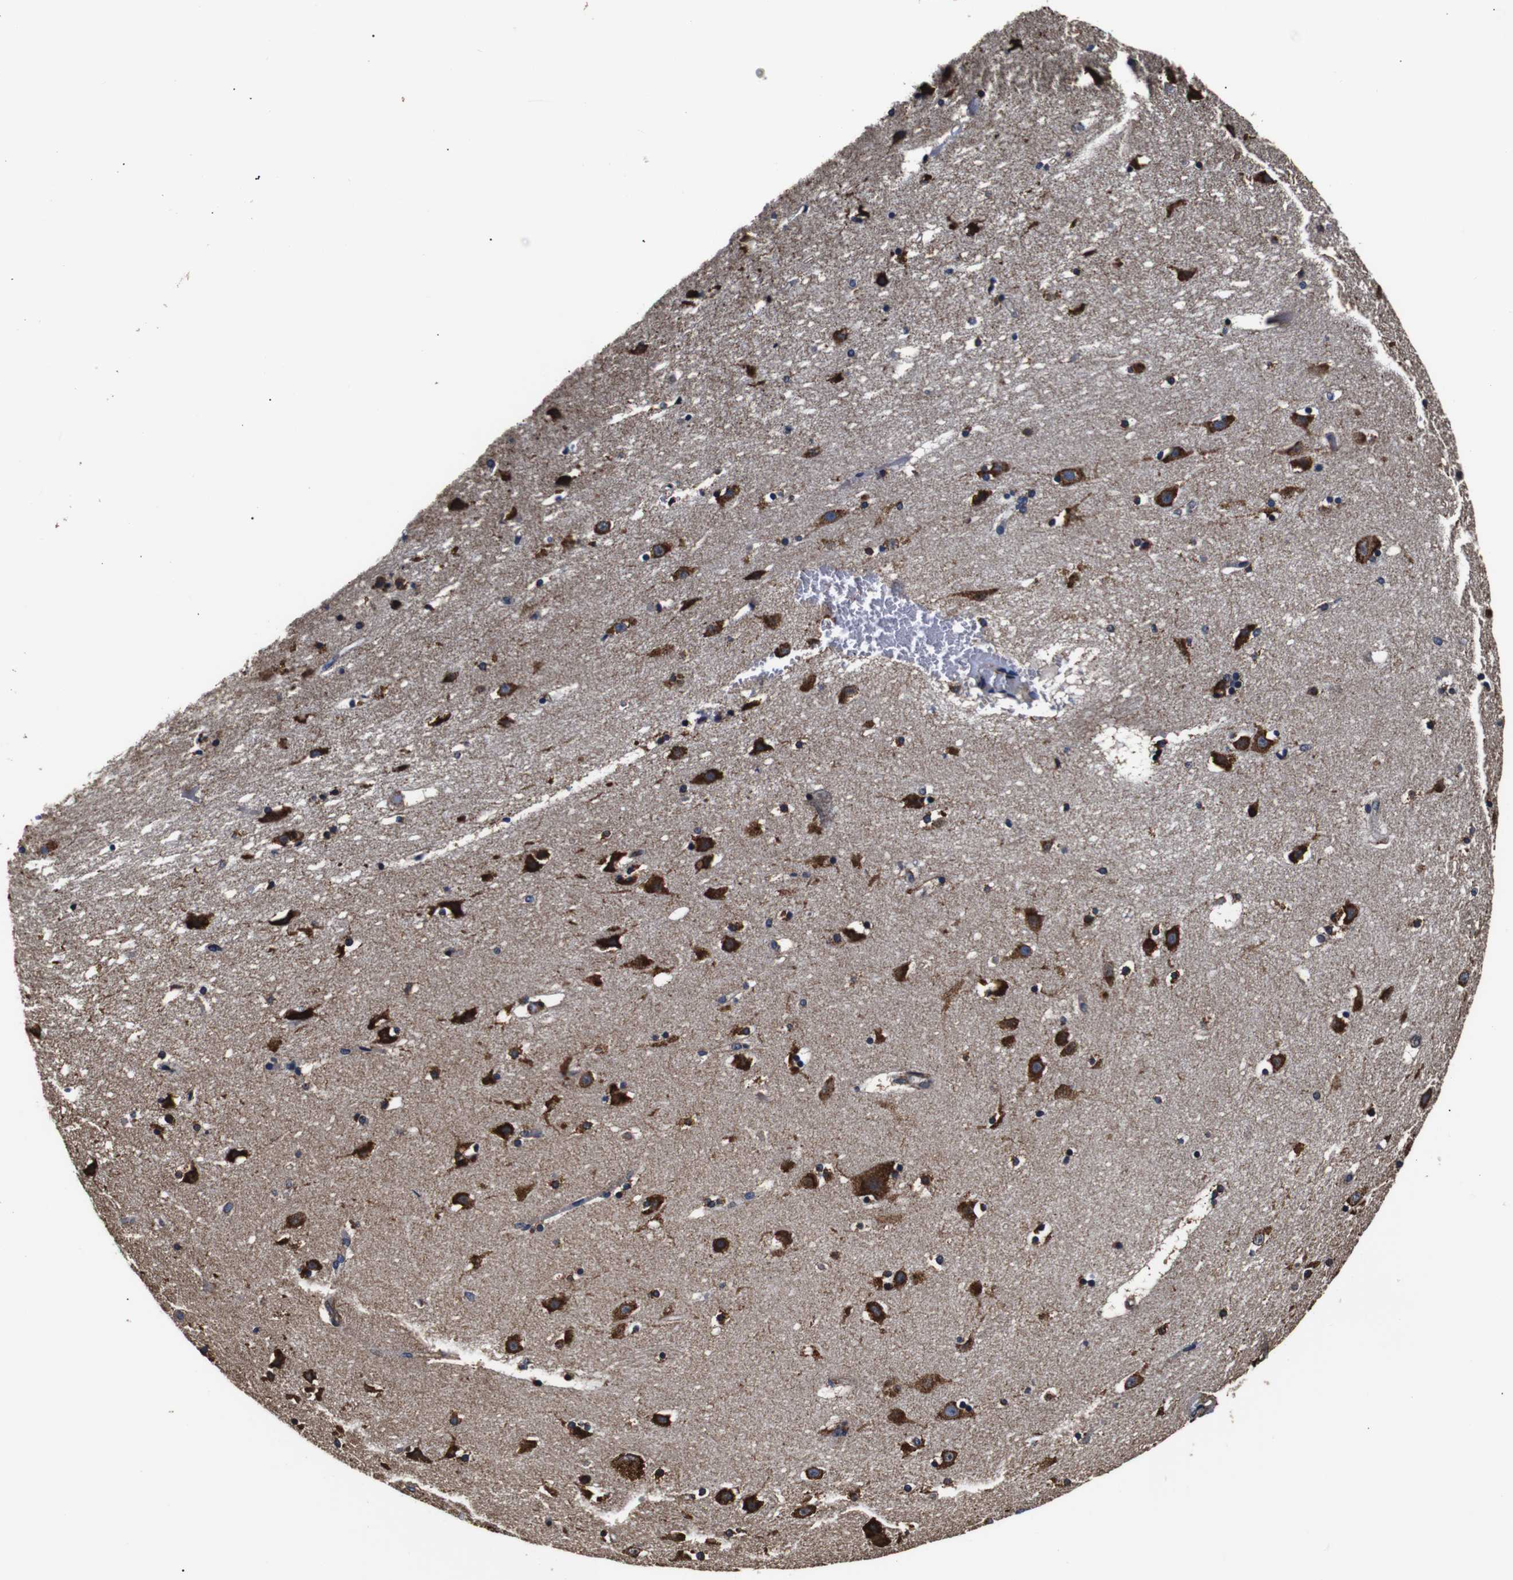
{"staining": {"intensity": "moderate", "quantity": ">75%", "location": "cytoplasmic/membranous"}, "tissue": "caudate", "cell_type": "Glial cells", "image_type": "normal", "snomed": [{"axis": "morphology", "description": "Normal tissue, NOS"}, {"axis": "topography", "description": "Lateral ventricle wall"}], "caption": "Glial cells exhibit medium levels of moderate cytoplasmic/membranous staining in about >75% of cells in unremarkable caudate.", "gene": "HHIP", "patient": {"sex": "male", "age": 45}}